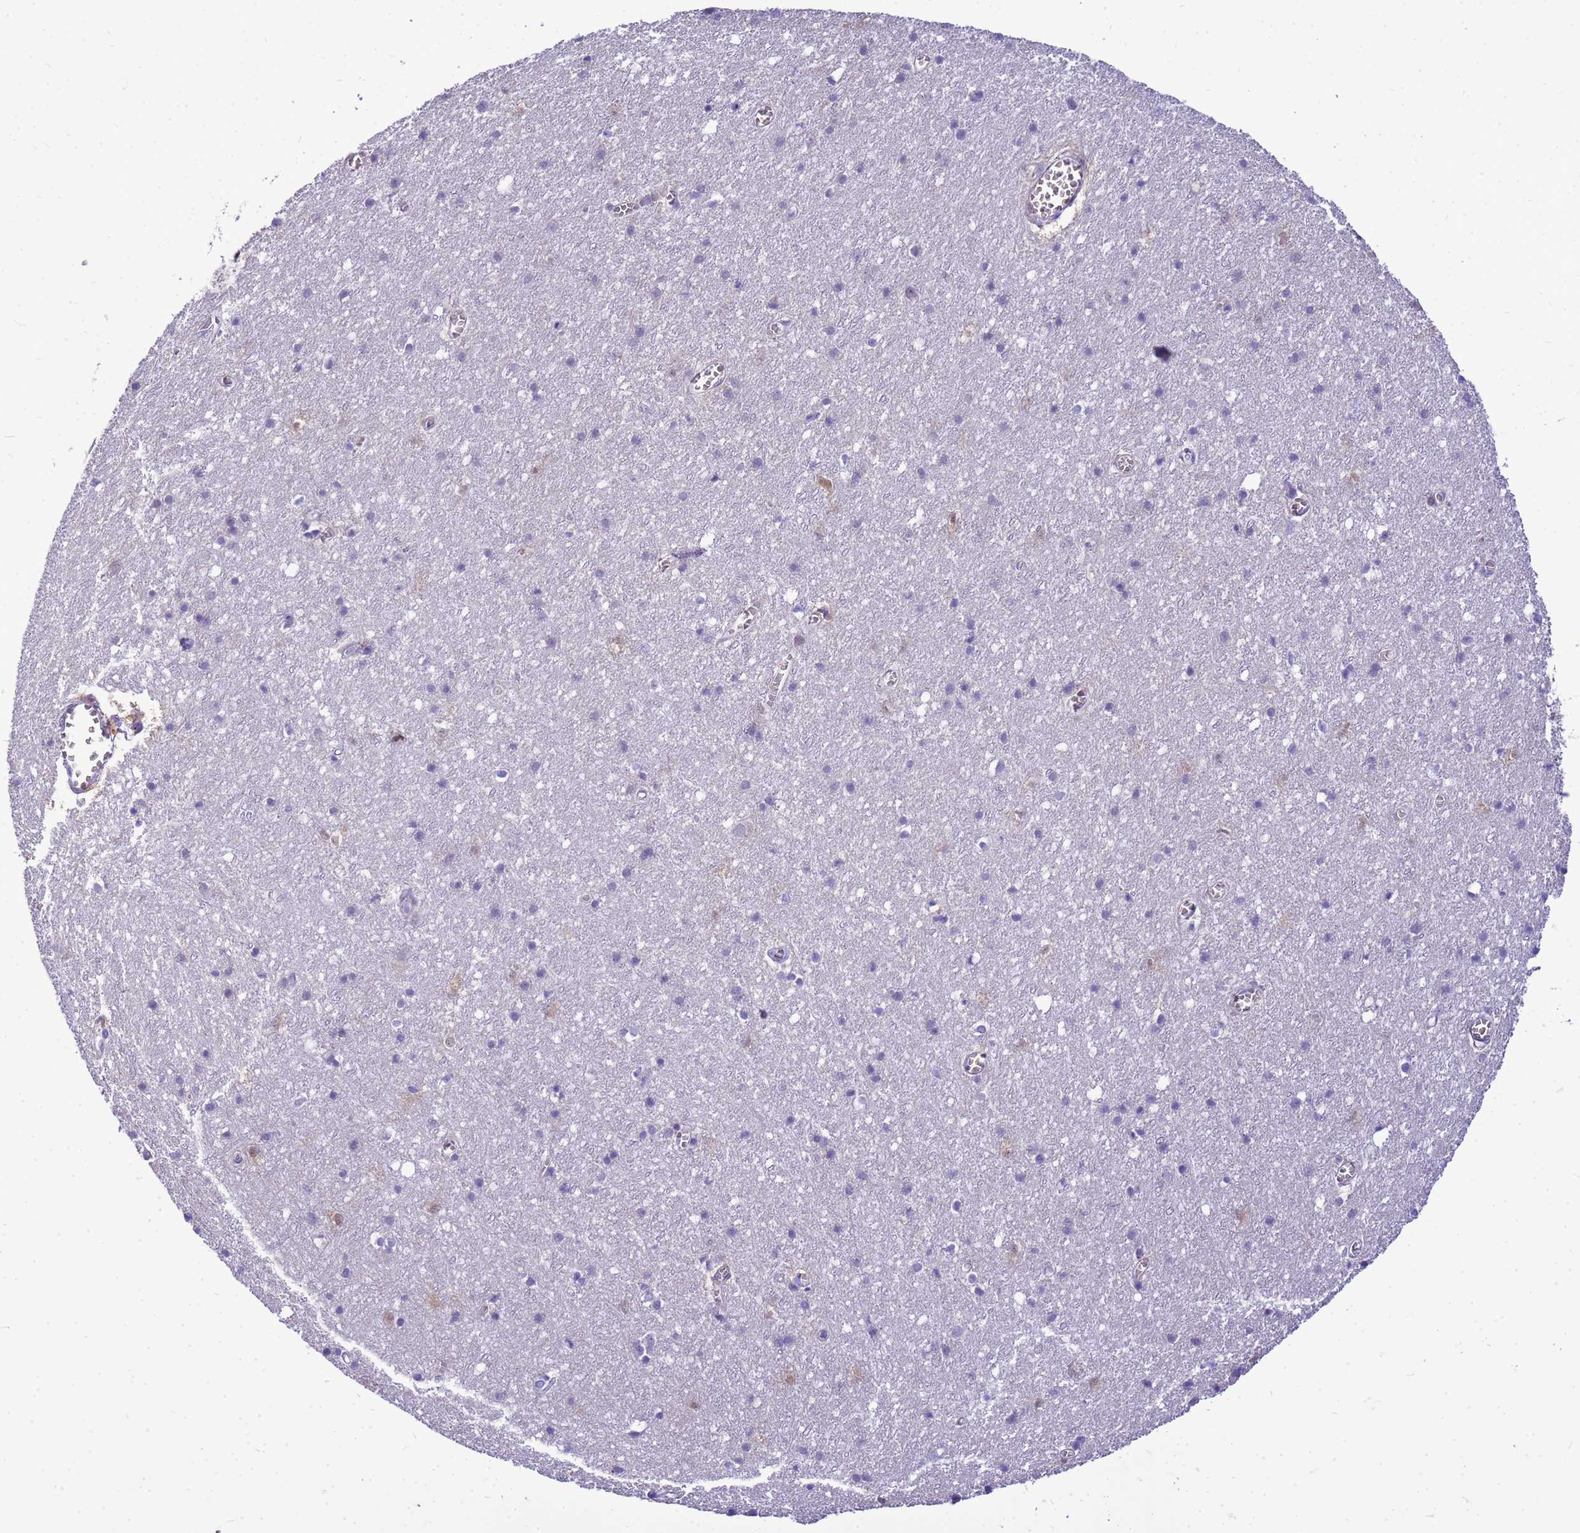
{"staining": {"intensity": "negative", "quantity": "none", "location": "none"}, "tissue": "cerebral cortex", "cell_type": "Endothelial cells", "image_type": "normal", "snomed": [{"axis": "morphology", "description": "Normal tissue, NOS"}, {"axis": "topography", "description": "Cerebral cortex"}], "caption": "An immunohistochemistry micrograph of benign cerebral cortex is shown. There is no staining in endothelial cells of cerebral cortex. Nuclei are stained in blue.", "gene": "ADAMTS7", "patient": {"sex": "female", "age": 64}}